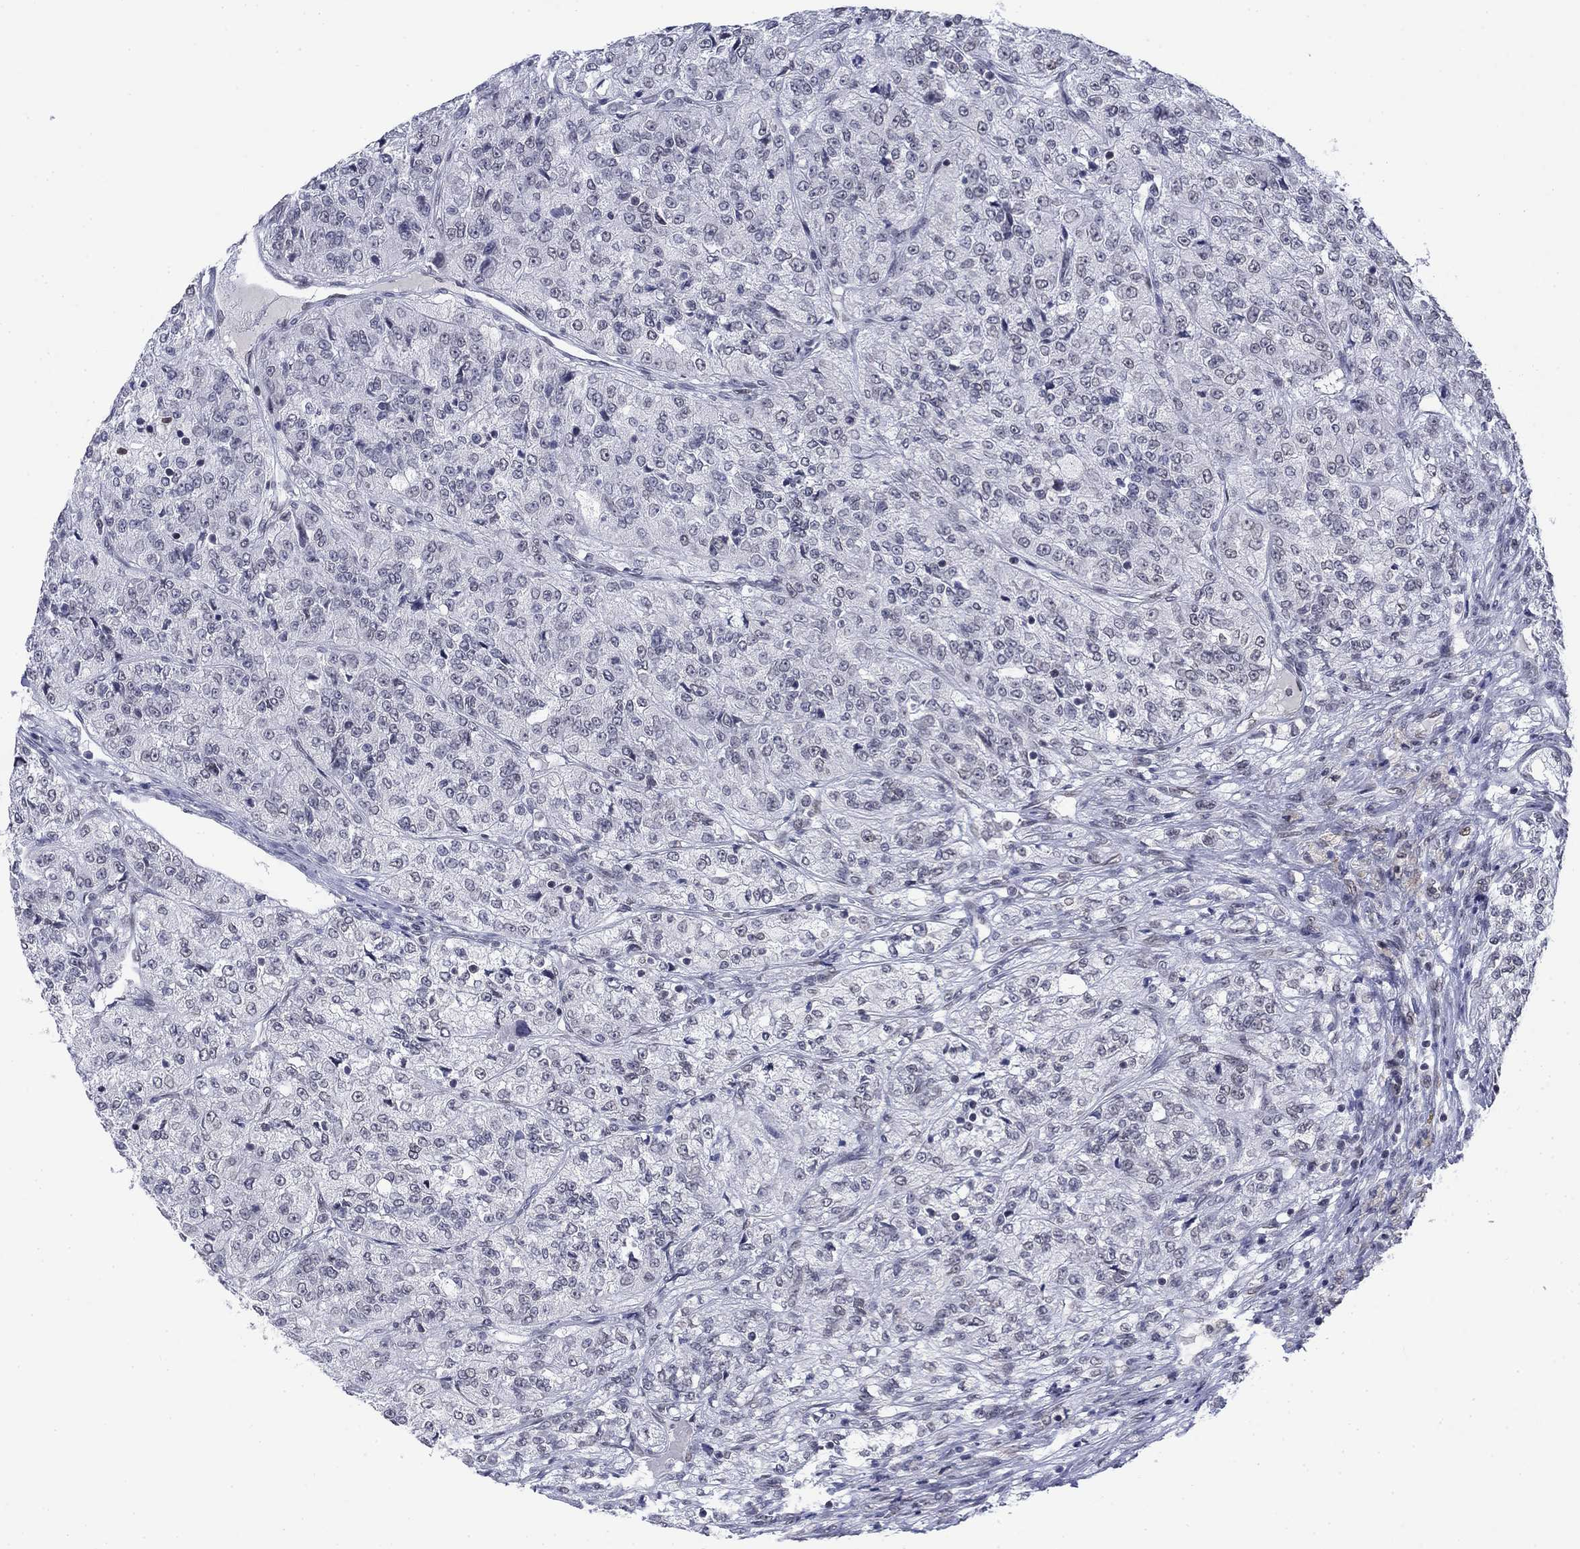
{"staining": {"intensity": "negative", "quantity": "none", "location": "none"}, "tissue": "renal cancer", "cell_type": "Tumor cells", "image_type": "cancer", "snomed": [{"axis": "morphology", "description": "Adenocarcinoma, NOS"}, {"axis": "topography", "description": "Kidney"}], "caption": "Photomicrograph shows no protein staining in tumor cells of renal adenocarcinoma tissue.", "gene": "TOR1AIP1", "patient": {"sex": "female", "age": 63}}